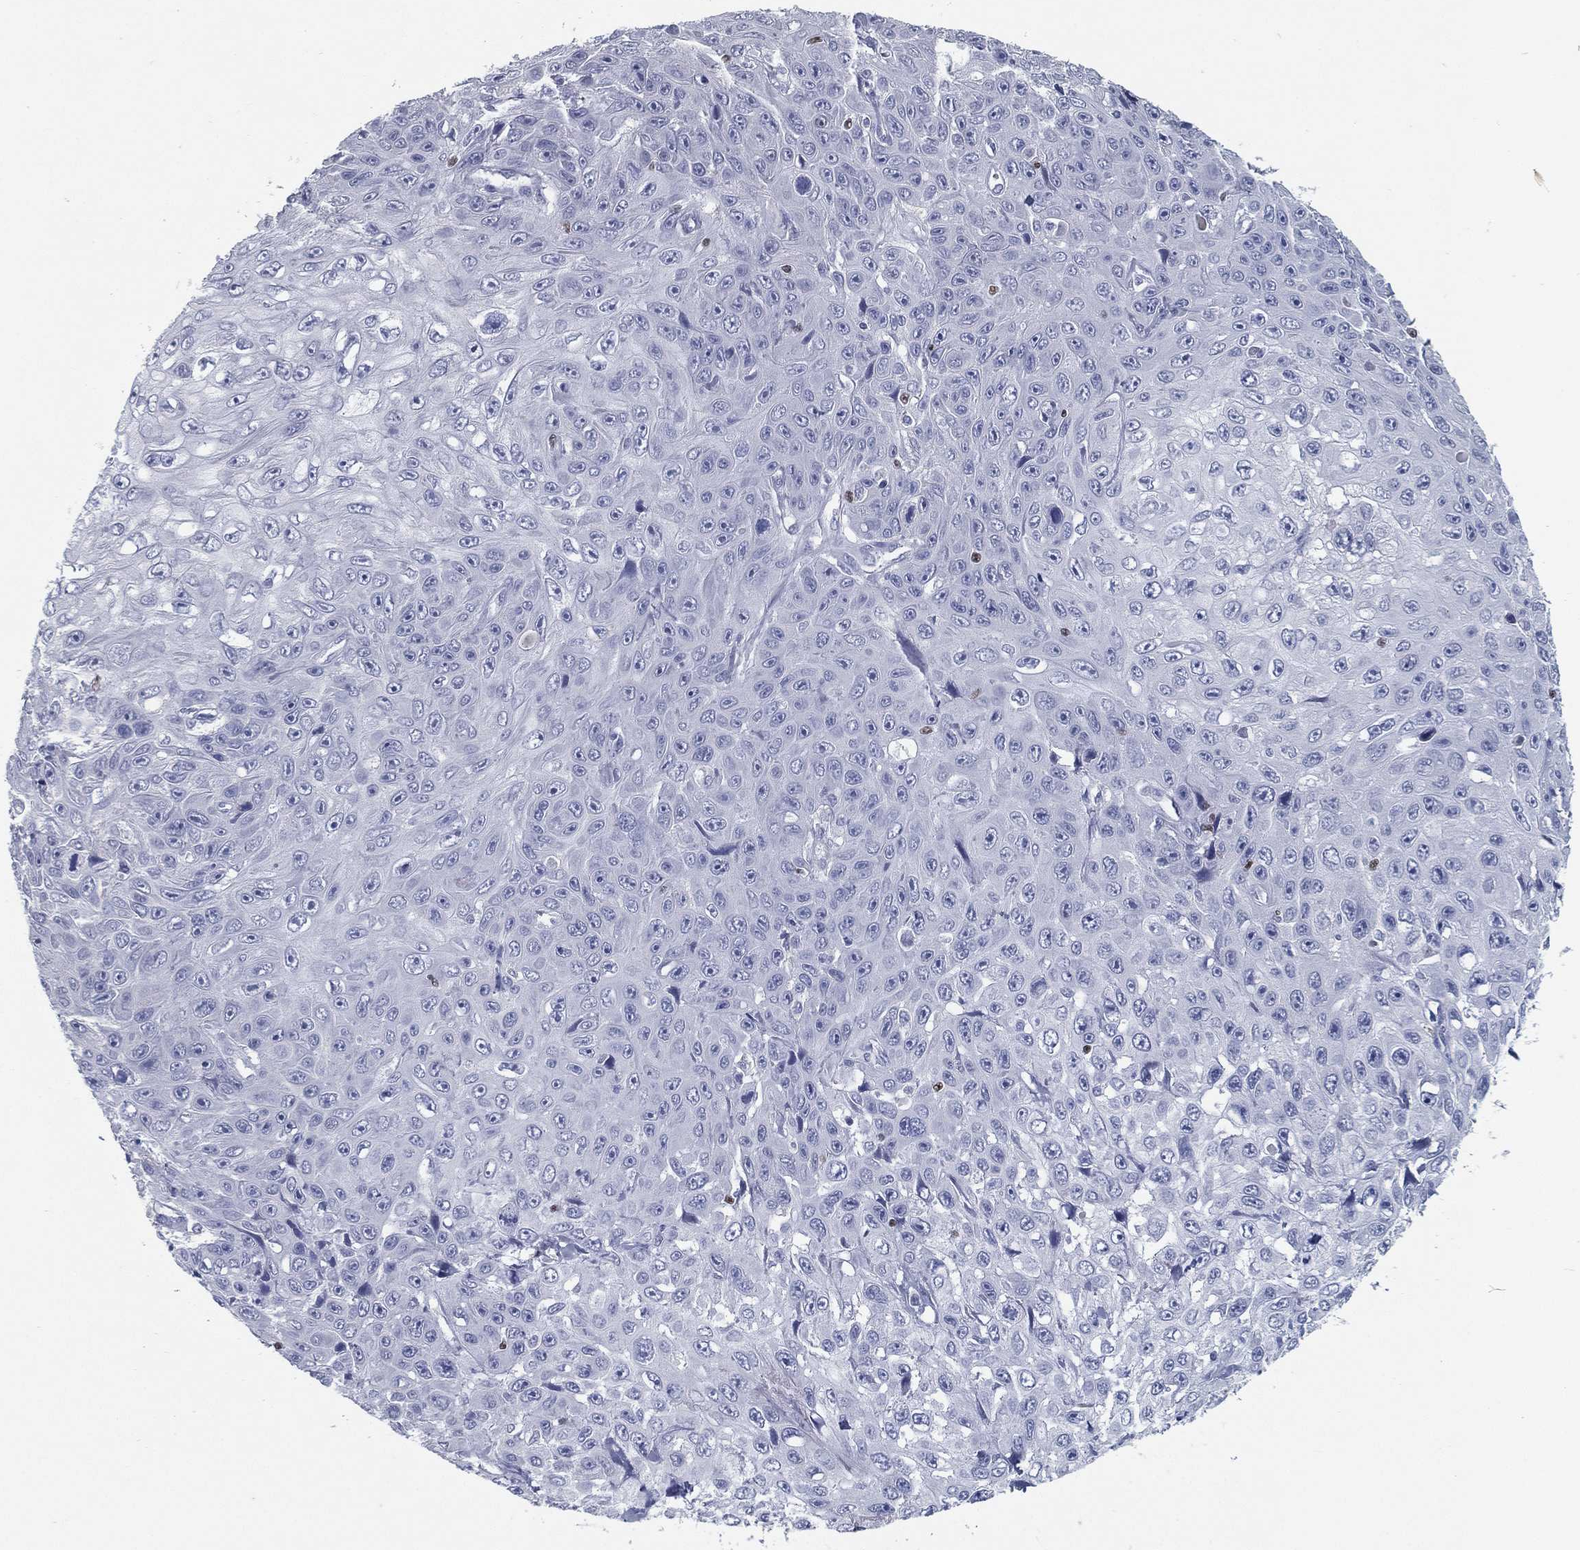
{"staining": {"intensity": "negative", "quantity": "none", "location": "none"}, "tissue": "skin cancer", "cell_type": "Tumor cells", "image_type": "cancer", "snomed": [{"axis": "morphology", "description": "Squamous cell carcinoma, NOS"}, {"axis": "topography", "description": "Skin"}], "caption": "There is no significant positivity in tumor cells of skin squamous cell carcinoma.", "gene": "PYHIN1", "patient": {"sex": "male", "age": 82}}